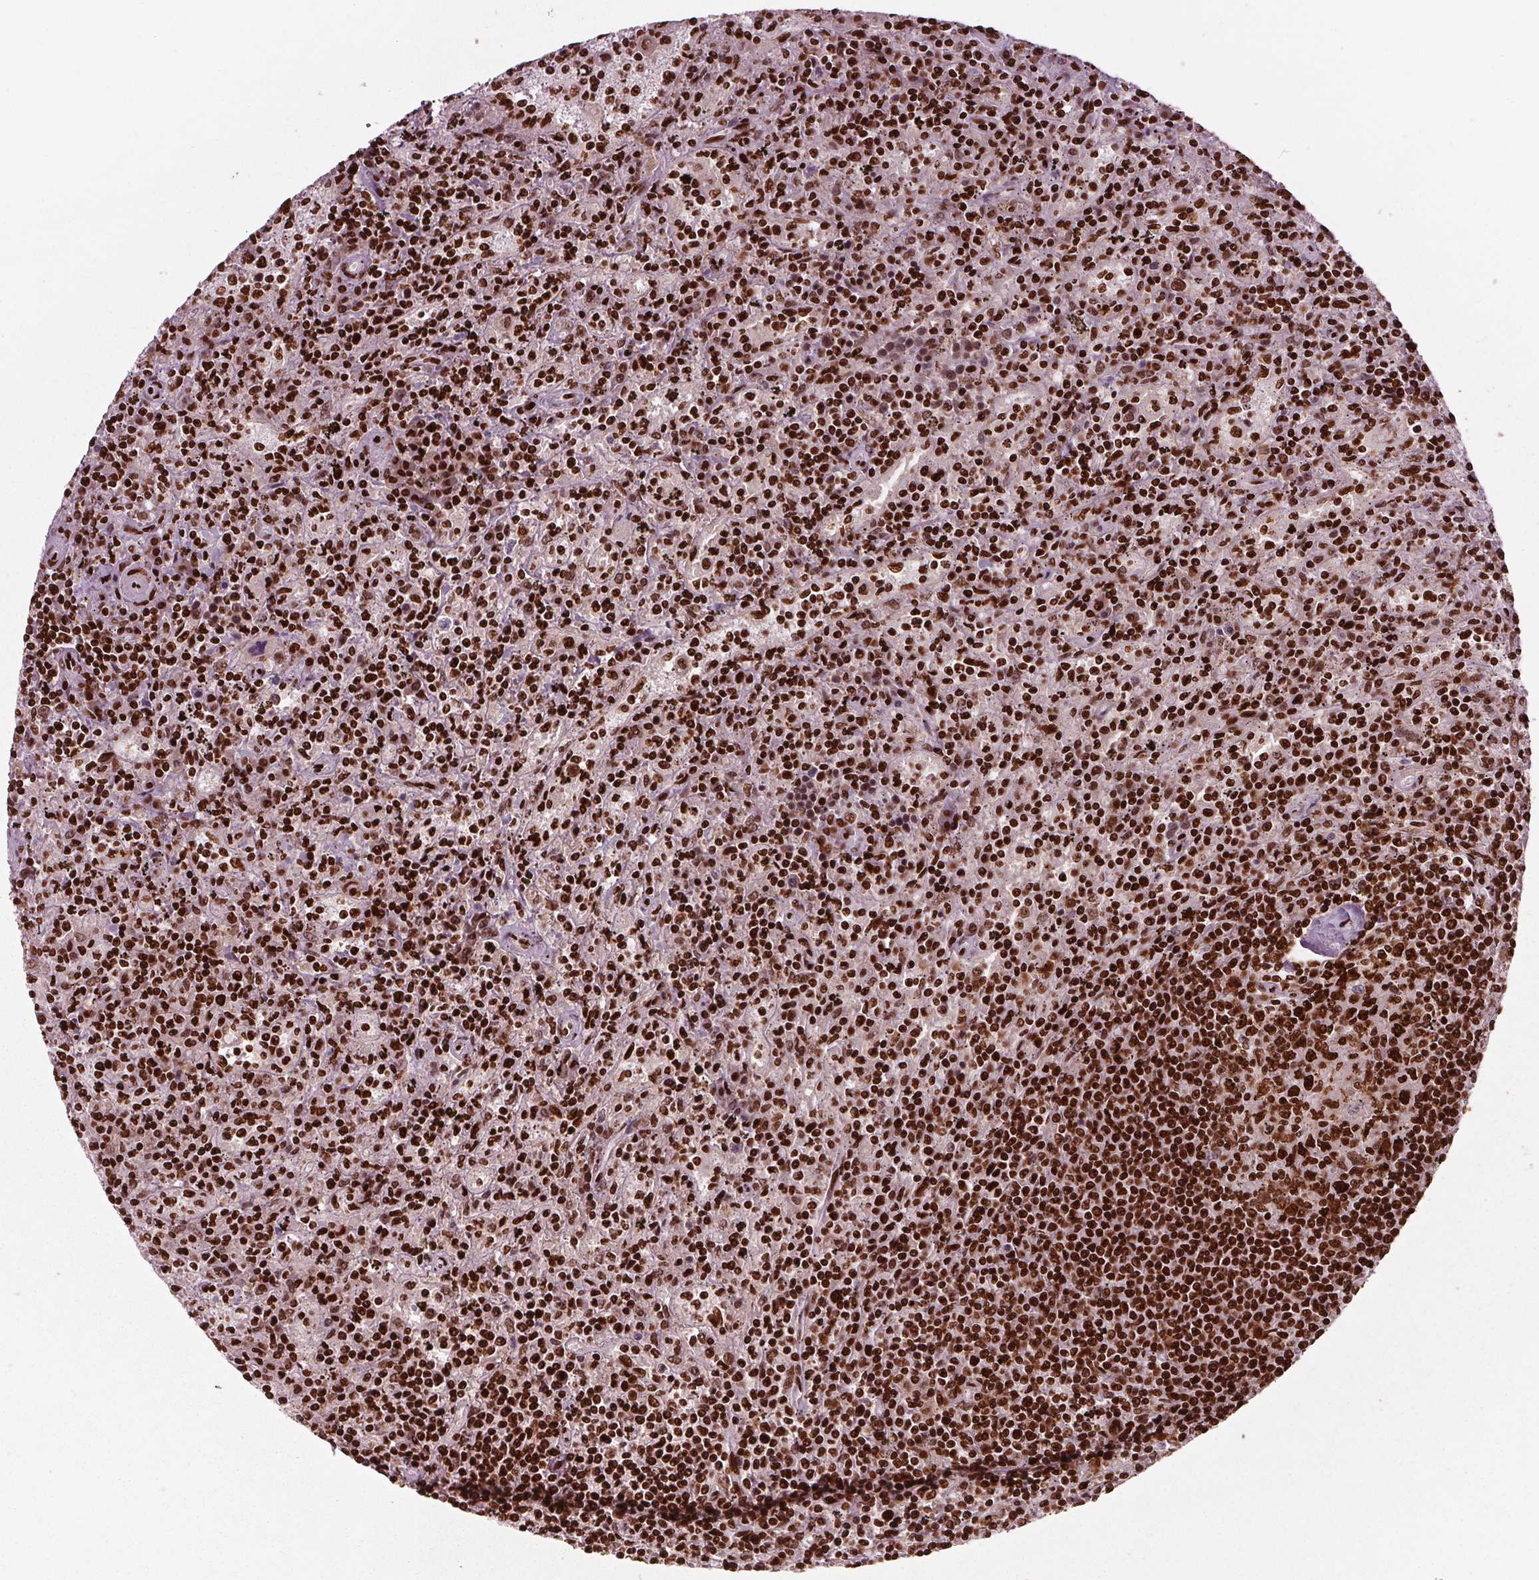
{"staining": {"intensity": "strong", "quantity": ">75%", "location": "nuclear"}, "tissue": "lymphoma", "cell_type": "Tumor cells", "image_type": "cancer", "snomed": [{"axis": "morphology", "description": "Malignant lymphoma, non-Hodgkin's type, Low grade"}, {"axis": "topography", "description": "Spleen"}], "caption": "This is an image of IHC staining of lymphoma, which shows strong expression in the nuclear of tumor cells.", "gene": "BRD4", "patient": {"sex": "male", "age": 62}}